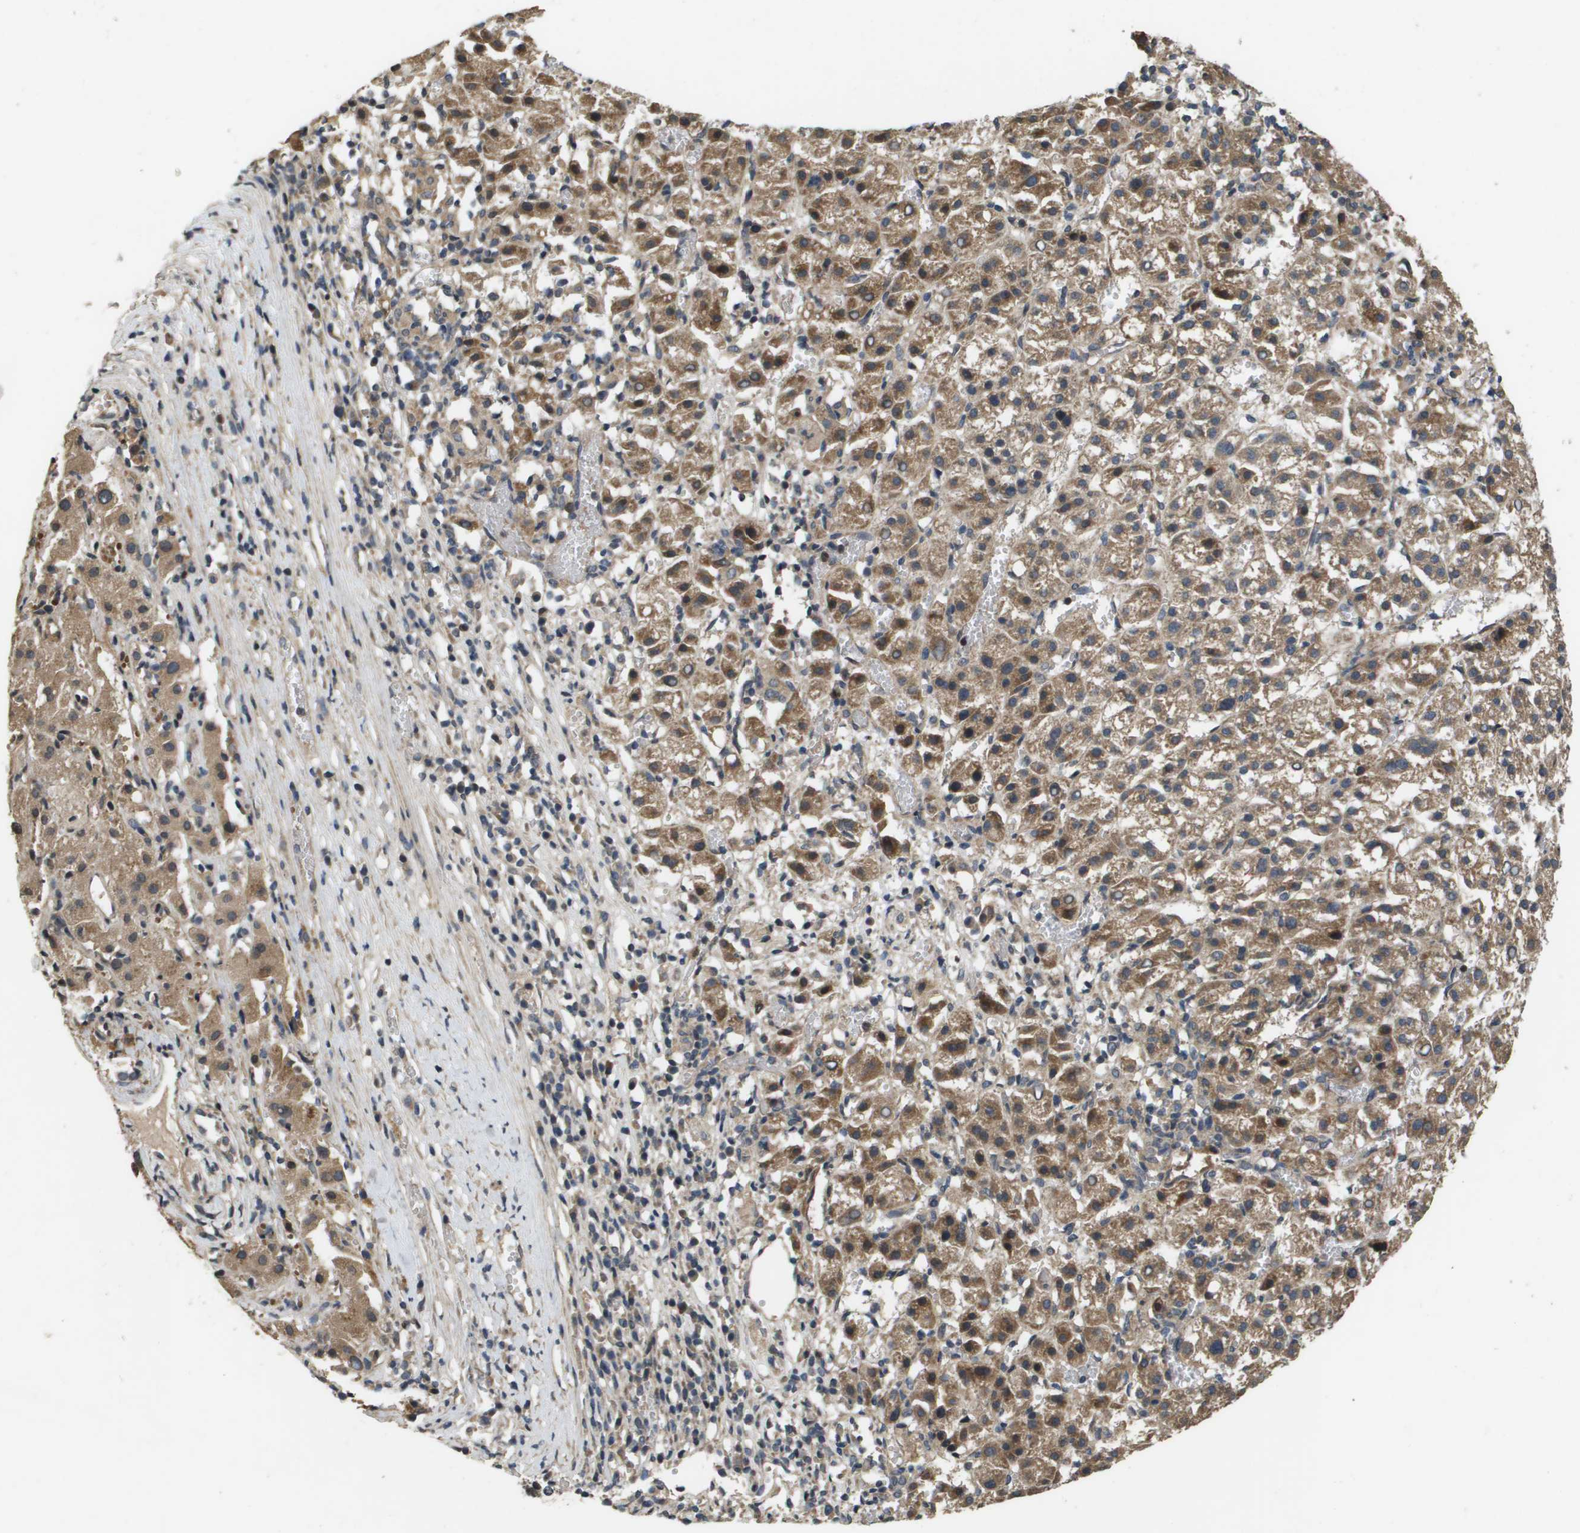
{"staining": {"intensity": "moderate", "quantity": ">75%", "location": "cytoplasmic/membranous"}, "tissue": "liver cancer", "cell_type": "Tumor cells", "image_type": "cancer", "snomed": [{"axis": "morphology", "description": "Carcinoma, Hepatocellular, NOS"}, {"axis": "topography", "description": "Liver"}], "caption": "The micrograph shows staining of liver cancer, revealing moderate cytoplasmic/membranous protein positivity (brown color) within tumor cells. The protein of interest is stained brown, and the nuclei are stained in blue (DAB (3,3'-diaminobenzidine) IHC with brightfield microscopy, high magnification).", "gene": "SPTLC1", "patient": {"sex": "female", "age": 58}}